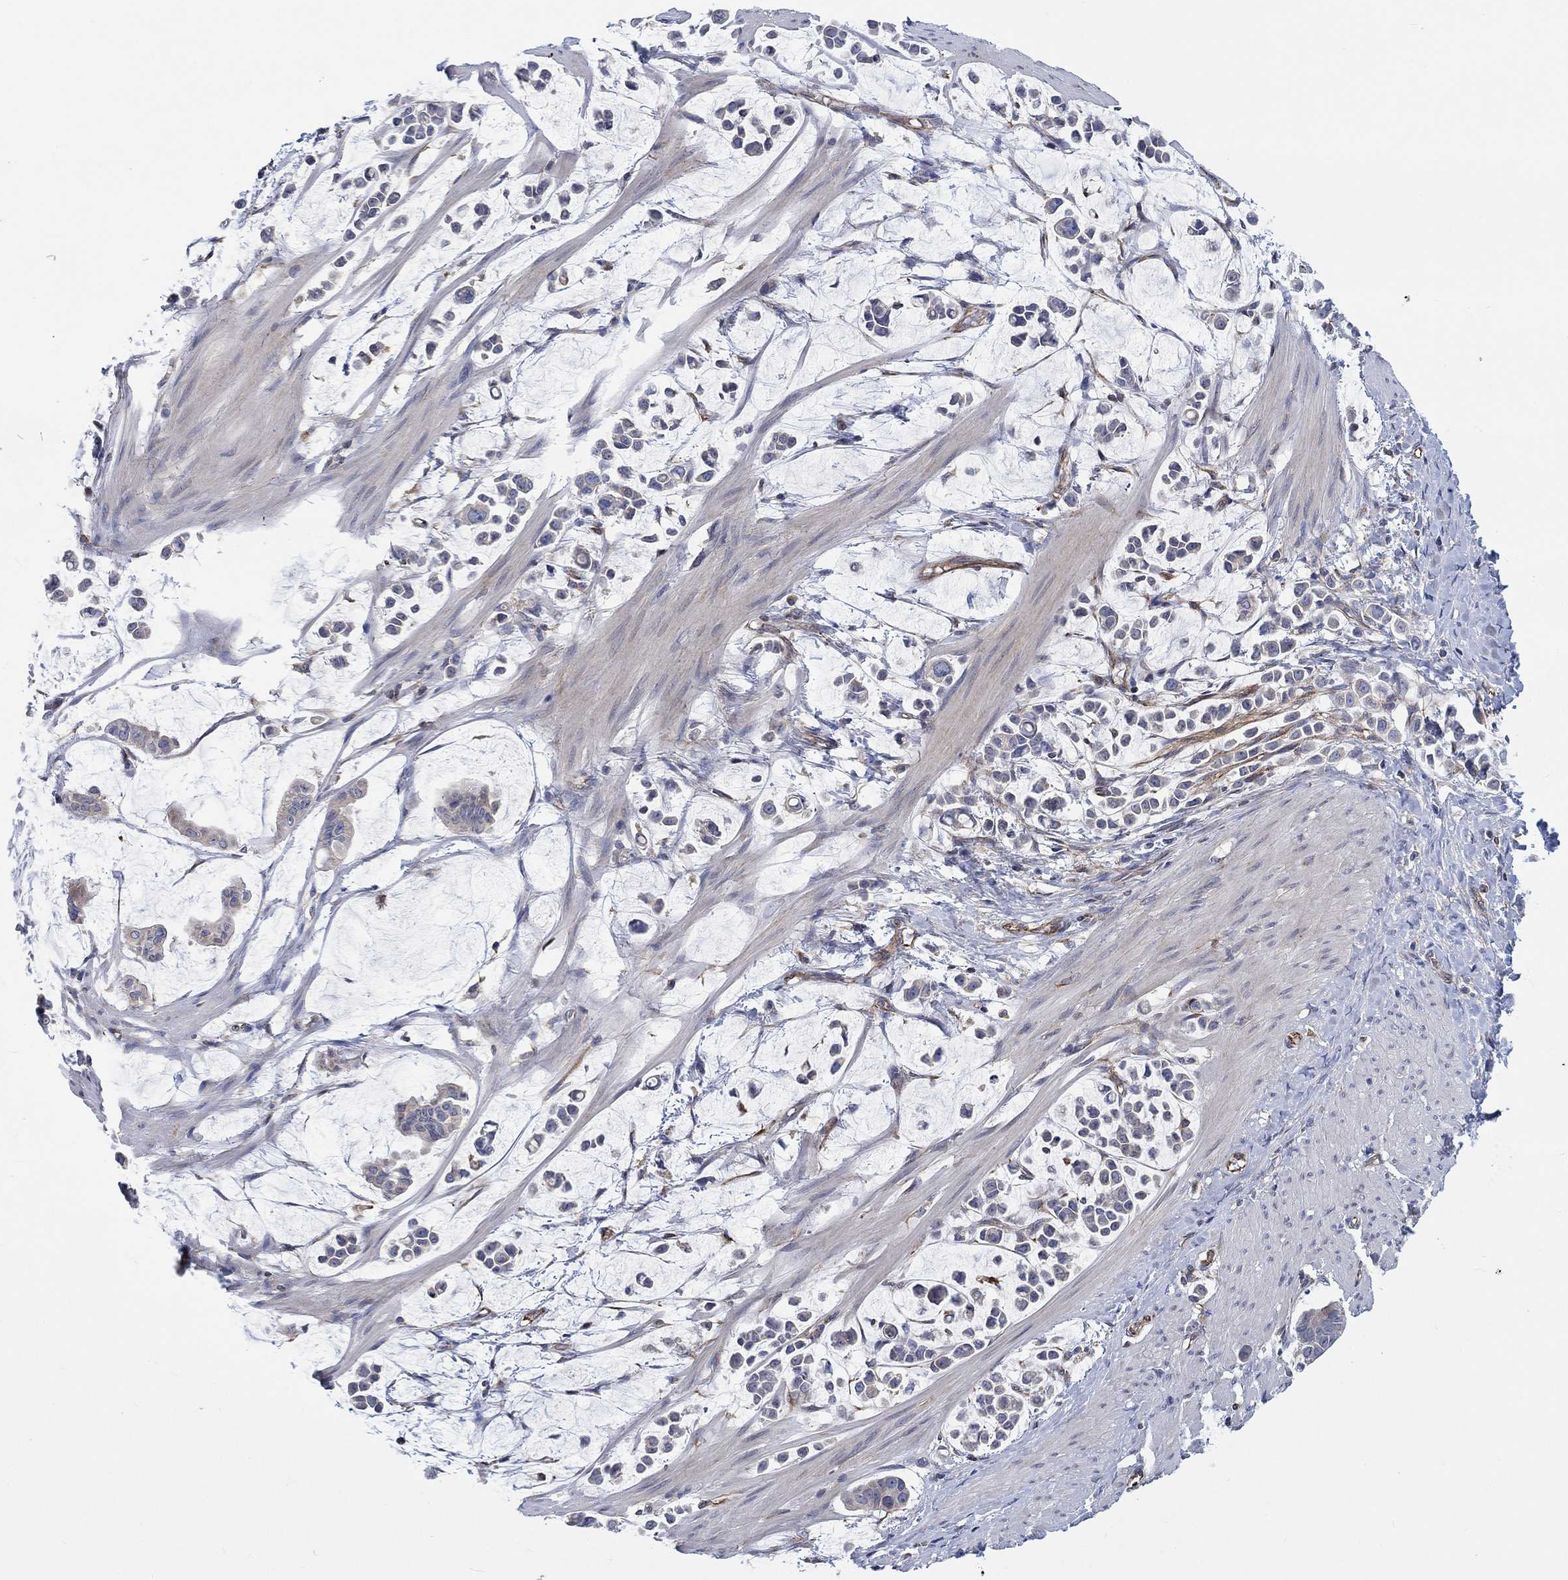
{"staining": {"intensity": "negative", "quantity": "none", "location": "none"}, "tissue": "stomach cancer", "cell_type": "Tumor cells", "image_type": "cancer", "snomed": [{"axis": "morphology", "description": "Adenocarcinoma, NOS"}, {"axis": "topography", "description": "Stomach"}], "caption": "A high-resolution micrograph shows immunohistochemistry staining of stomach cancer (adenocarcinoma), which displays no significant positivity in tumor cells.", "gene": "CAMK1D", "patient": {"sex": "male", "age": 82}}